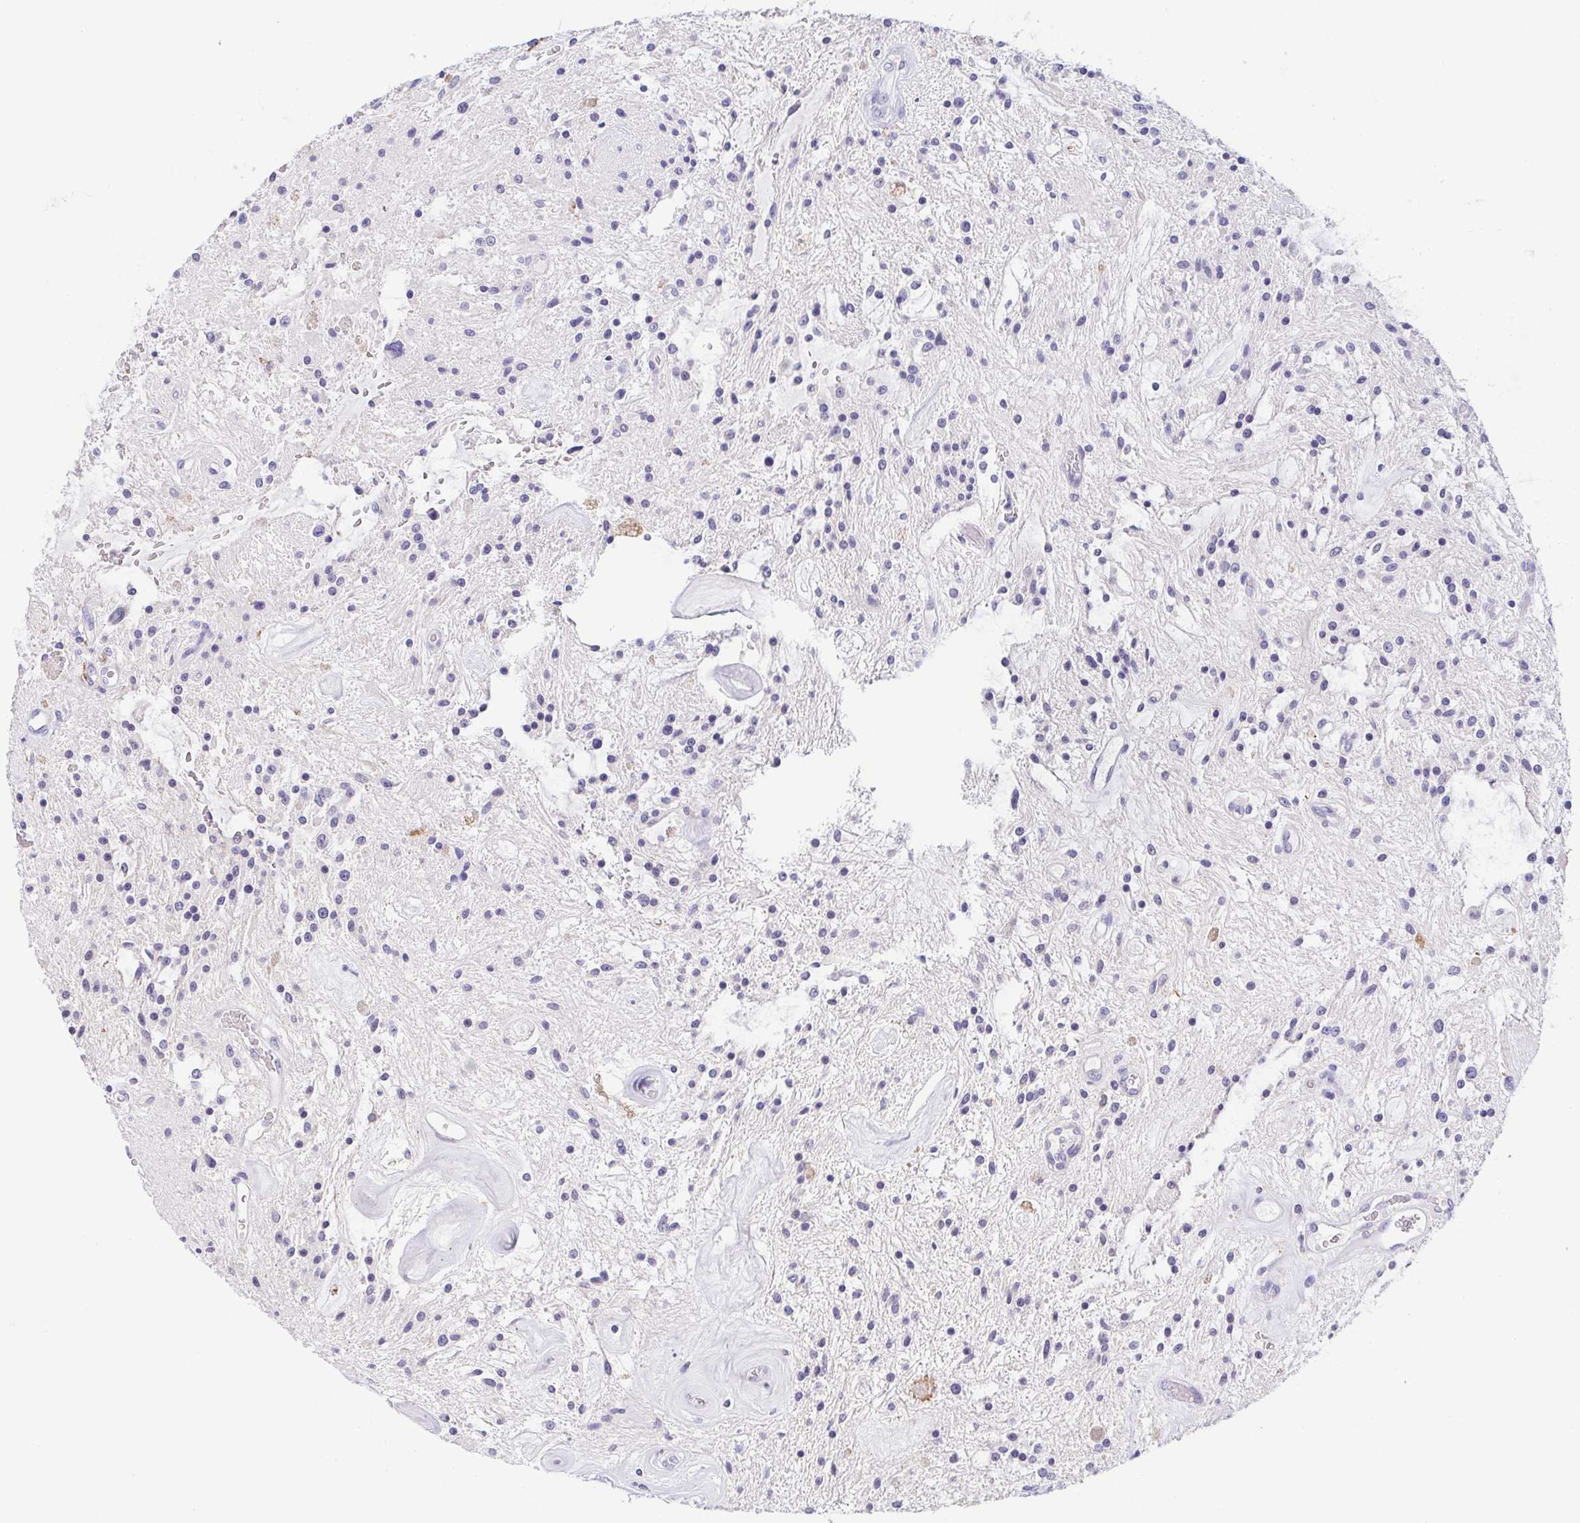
{"staining": {"intensity": "negative", "quantity": "none", "location": "none"}, "tissue": "glioma", "cell_type": "Tumor cells", "image_type": "cancer", "snomed": [{"axis": "morphology", "description": "Glioma, malignant, Low grade"}, {"axis": "topography", "description": "Cerebellum"}], "caption": "IHC image of neoplastic tissue: human malignant glioma (low-grade) stained with DAB displays no significant protein staining in tumor cells.", "gene": "TREH", "patient": {"sex": "female", "age": 14}}